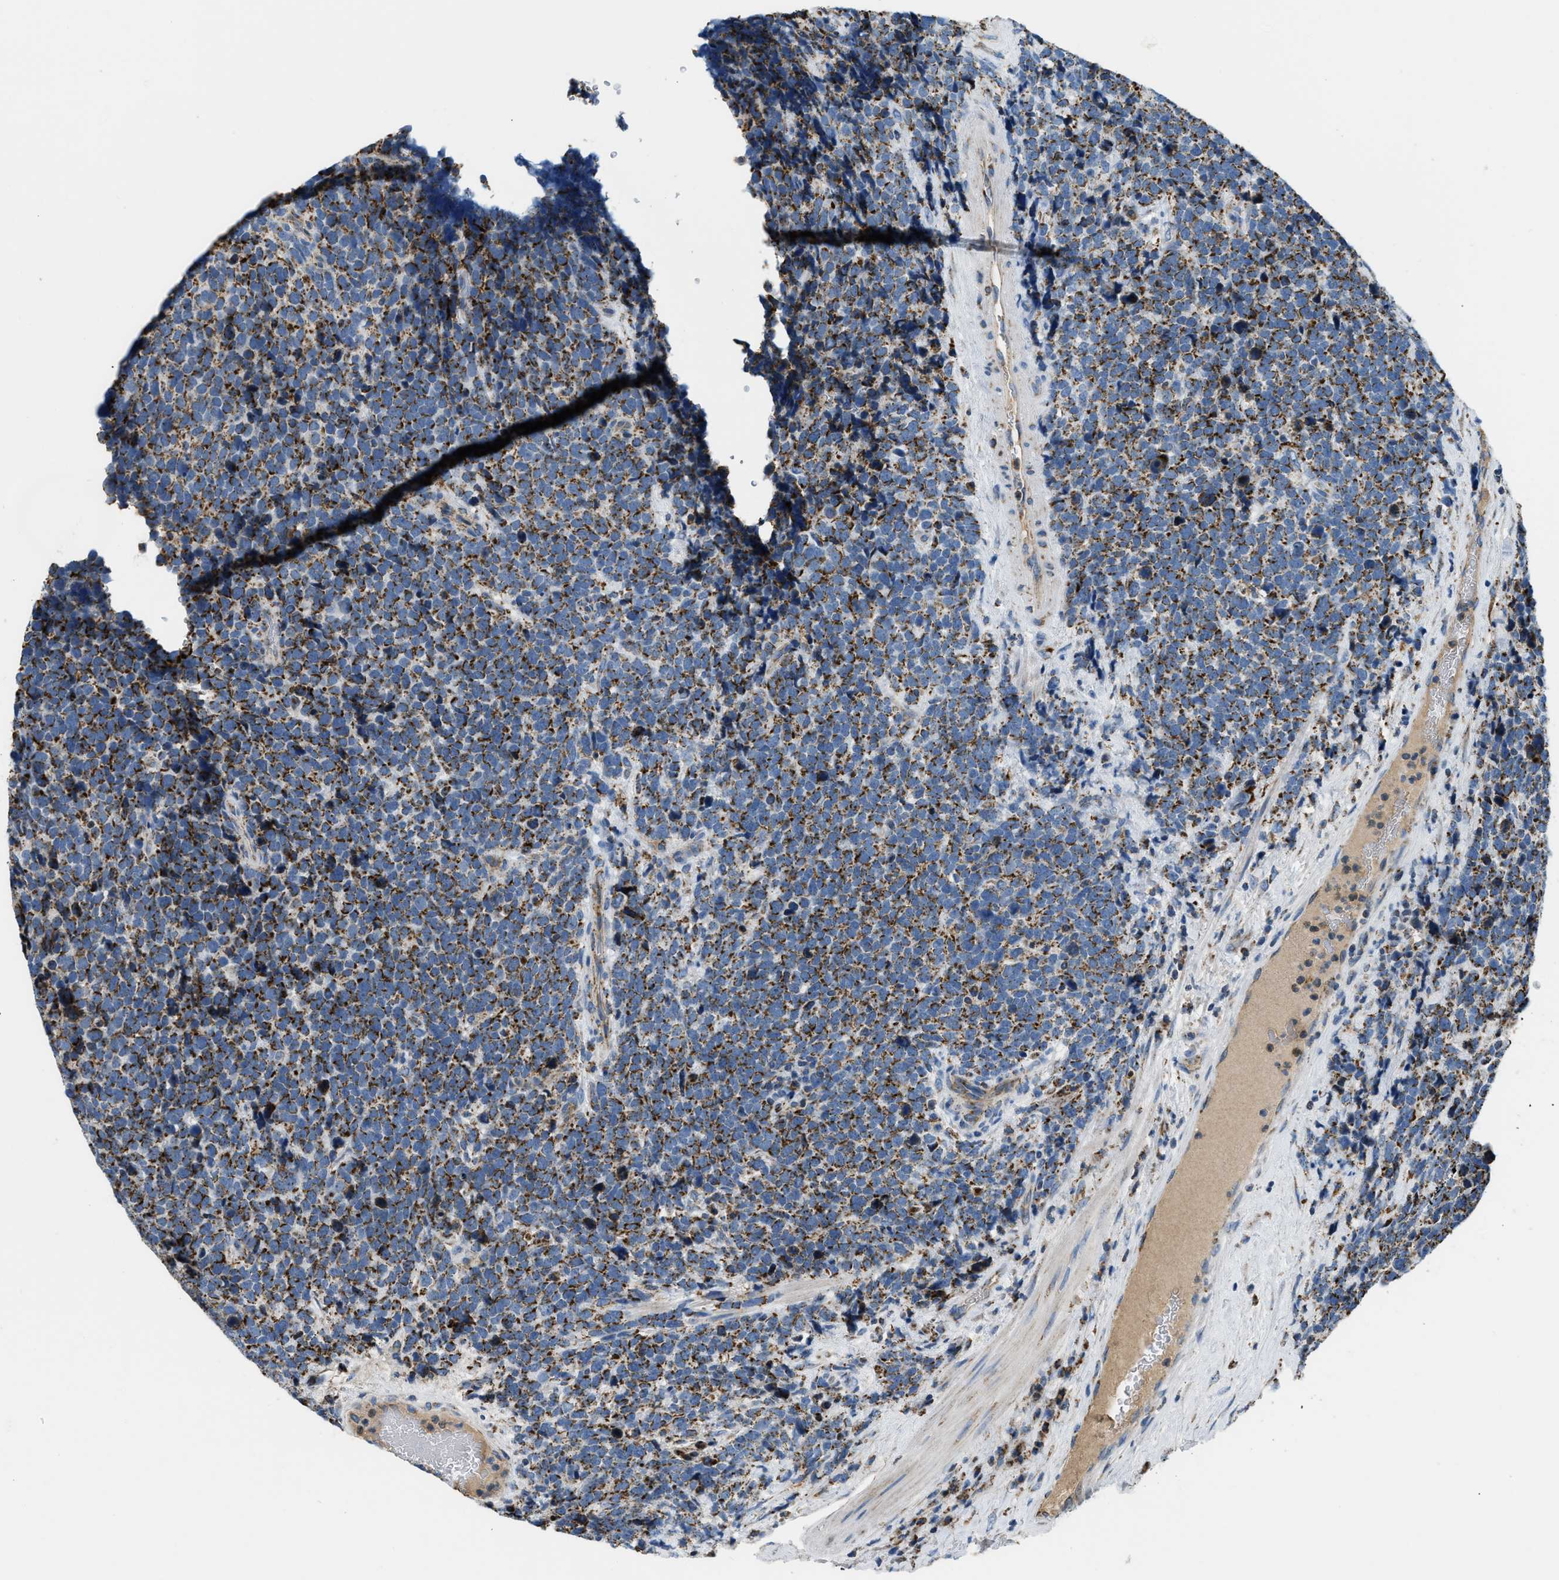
{"staining": {"intensity": "moderate", "quantity": ">75%", "location": "cytoplasmic/membranous"}, "tissue": "urothelial cancer", "cell_type": "Tumor cells", "image_type": "cancer", "snomed": [{"axis": "morphology", "description": "Urothelial carcinoma, High grade"}, {"axis": "topography", "description": "Urinary bladder"}], "caption": "Protein analysis of urothelial cancer tissue reveals moderate cytoplasmic/membranous staining in approximately >75% of tumor cells.", "gene": "ACADVL", "patient": {"sex": "female", "age": 82}}